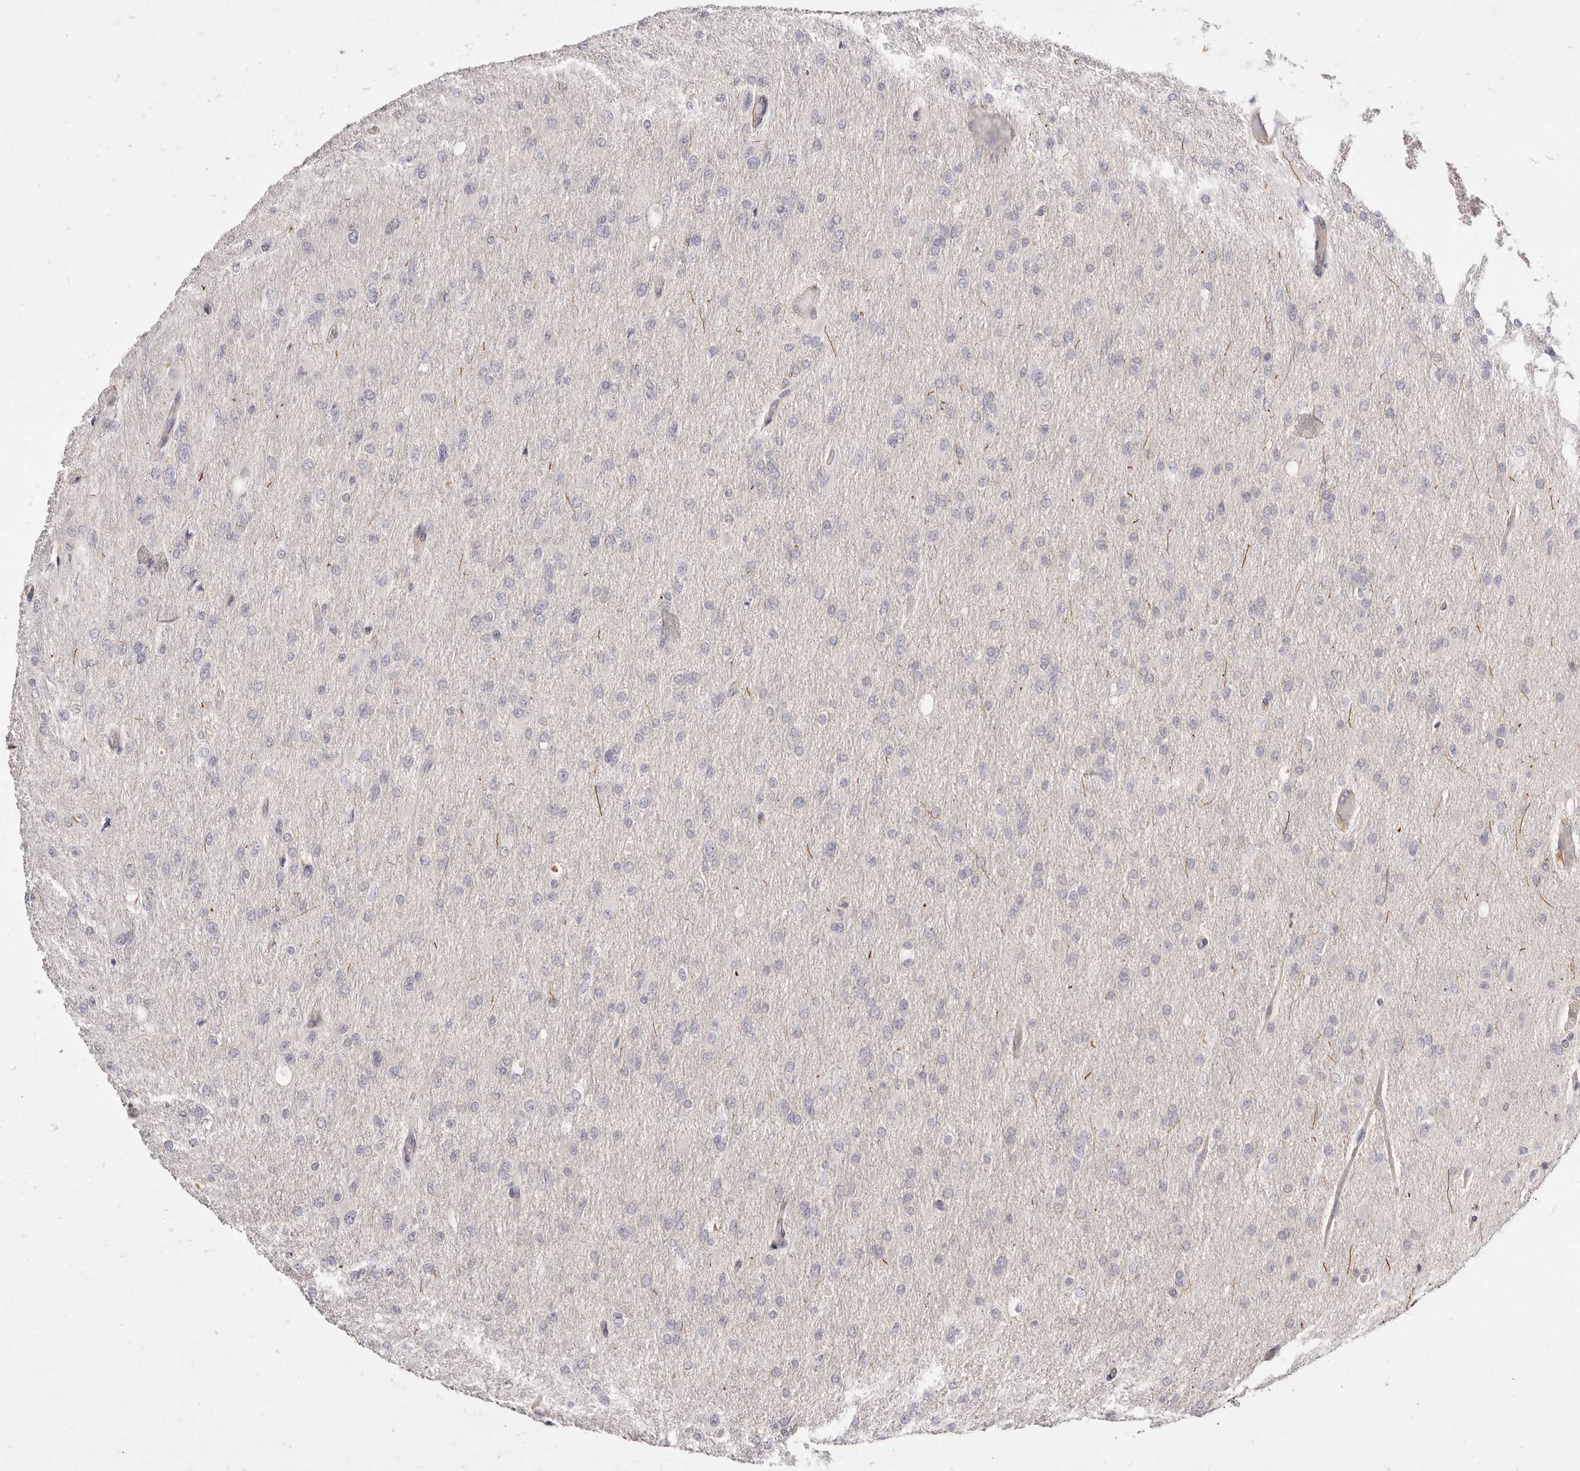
{"staining": {"intensity": "negative", "quantity": "none", "location": "none"}, "tissue": "glioma", "cell_type": "Tumor cells", "image_type": "cancer", "snomed": [{"axis": "morphology", "description": "Glioma, malignant, High grade"}, {"axis": "topography", "description": "Cerebral cortex"}], "caption": "Tumor cells are negative for brown protein staining in glioma.", "gene": "SLC35B2", "patient": {"sex": "female", "age": 36}}